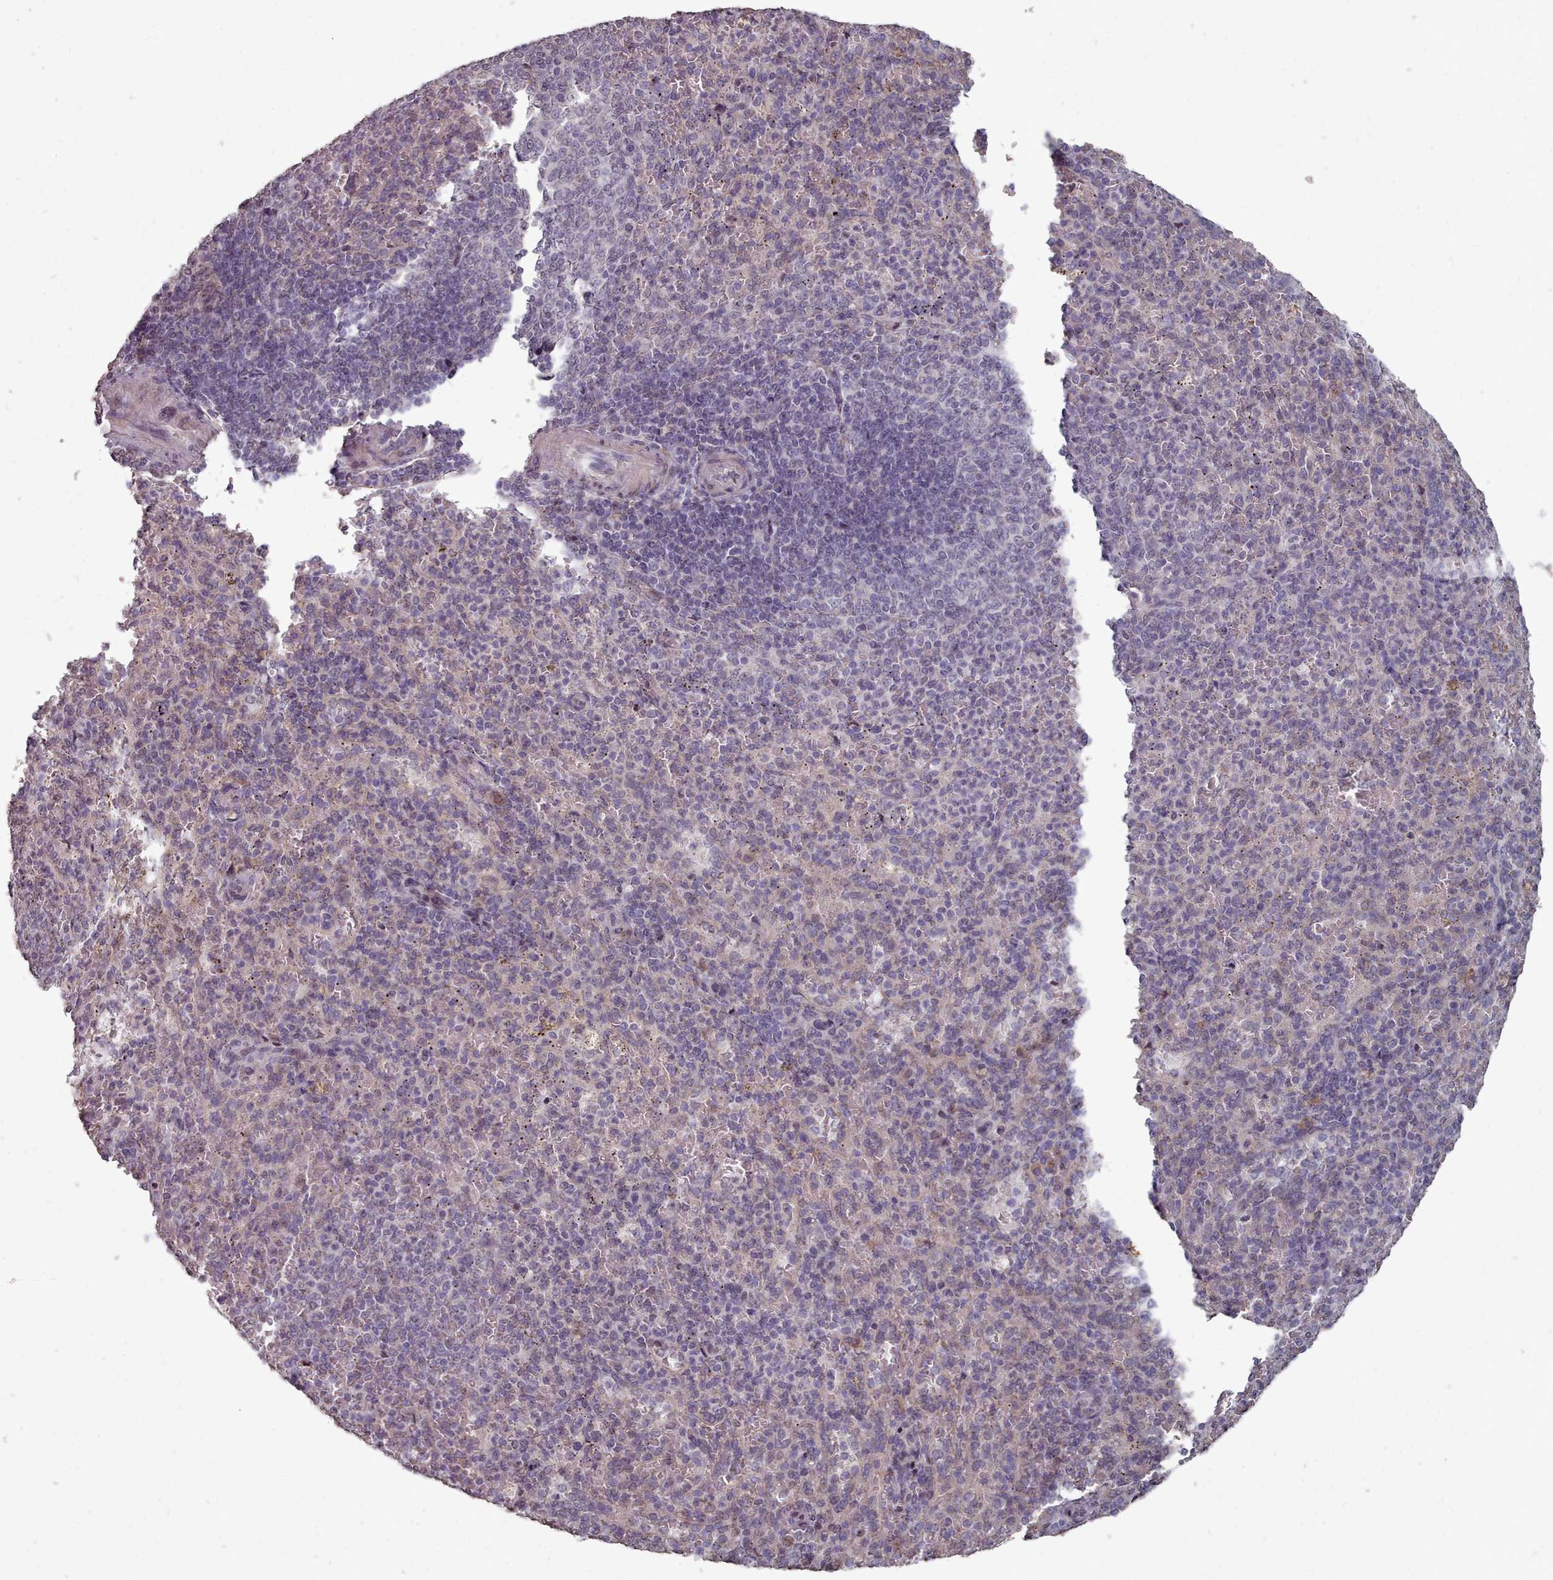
{"staining": {"intensity": "negative", "quantity": "none", "location": "none"}, "tissue": "spleen", "cell_type": "Cells in red pulp", "image_type": "normal", "snomed": [{"axis": "morphology", "description": "Normal tissue, NOS"}, {"axis": "topography", "description": "Spleen"}], "caption": "IHC of benign spleen shows no positivity in cells in red pulp. Brightfield microscopy of IHC stained with DAB (brown) and hematoxylin (blue), captured at high magnification.", "gene": "ACKR3", "patient": {"sex": "female", "age": 21}}